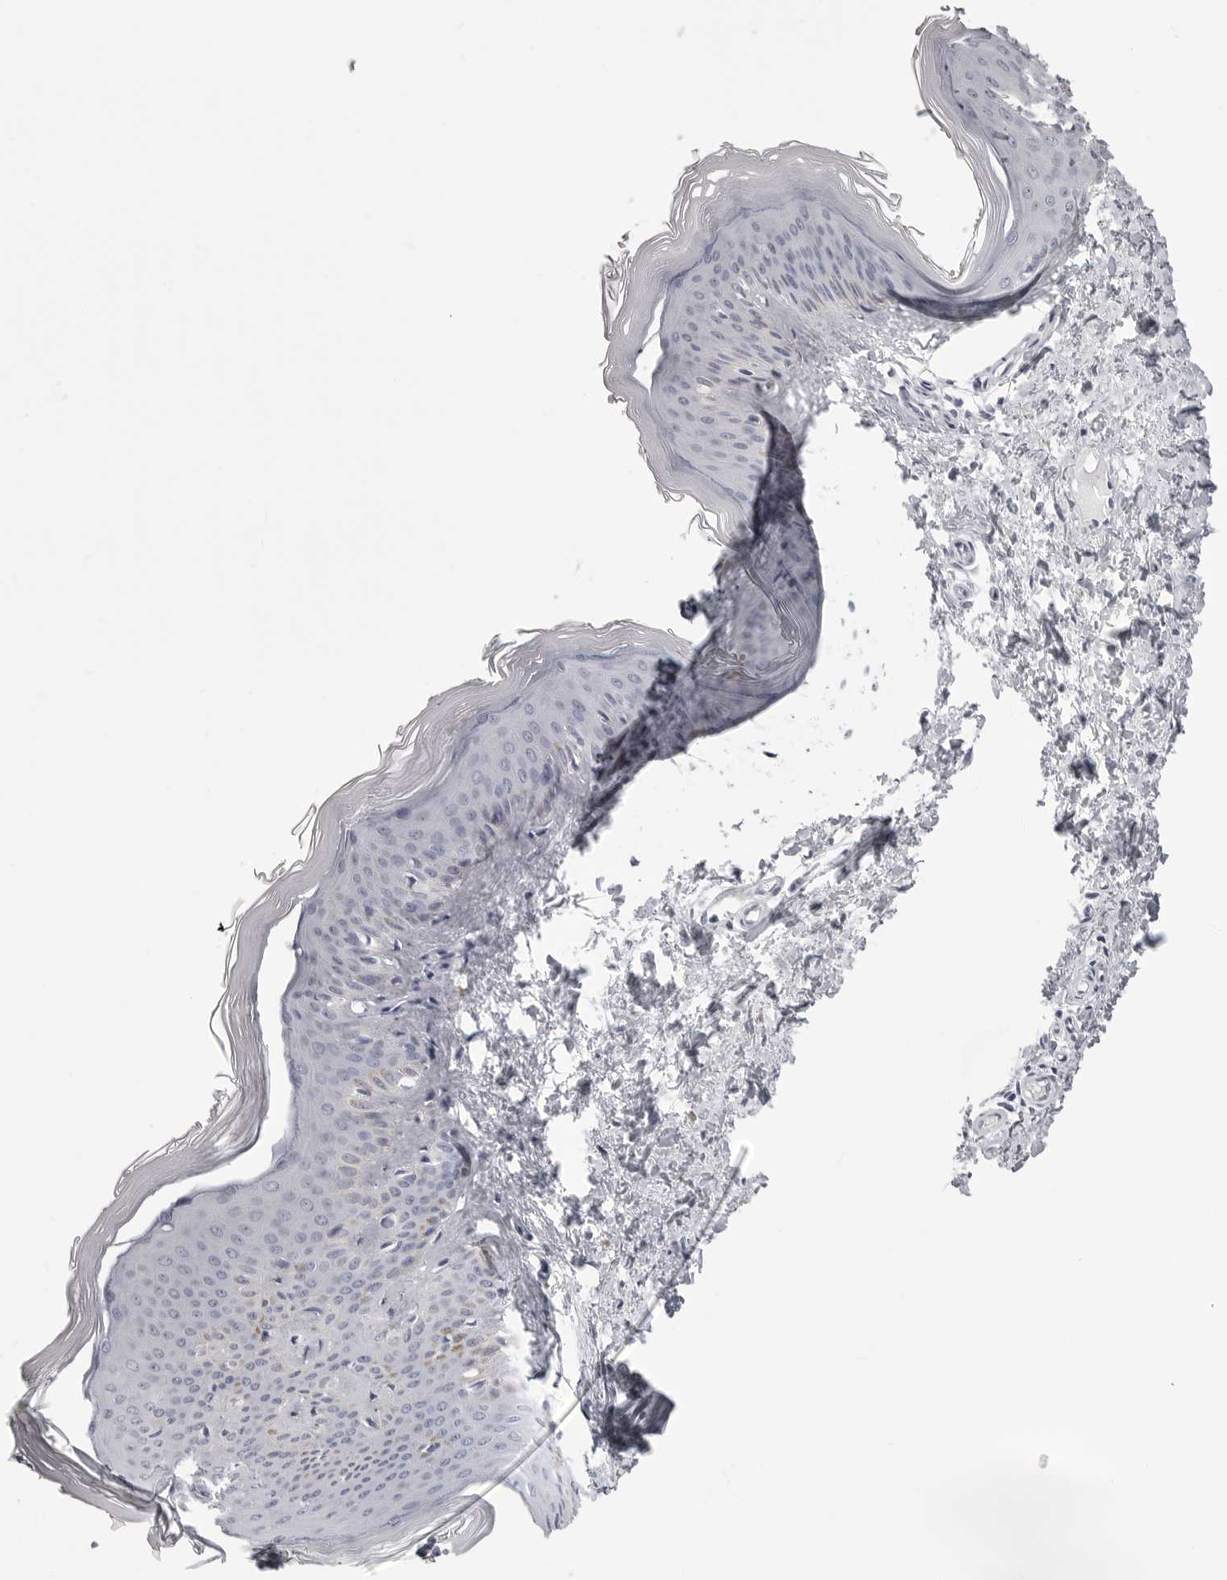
{"staining": {"intensity": "negative", "quantity": "none", "location": "none"}, "tissue": "skin", "cell_type": "Fibroblasts", "image_type": "normal", "snomed": [{"axis": "morphology", "description": "Normal tissue, NOS"}, {"axis": "topography", "description": "Skin"}], "caption": "Fibroblasts show no significant expression in benign skin.", "gene": "LGALS4", "patient": {"sex": "female", "age": 27}}